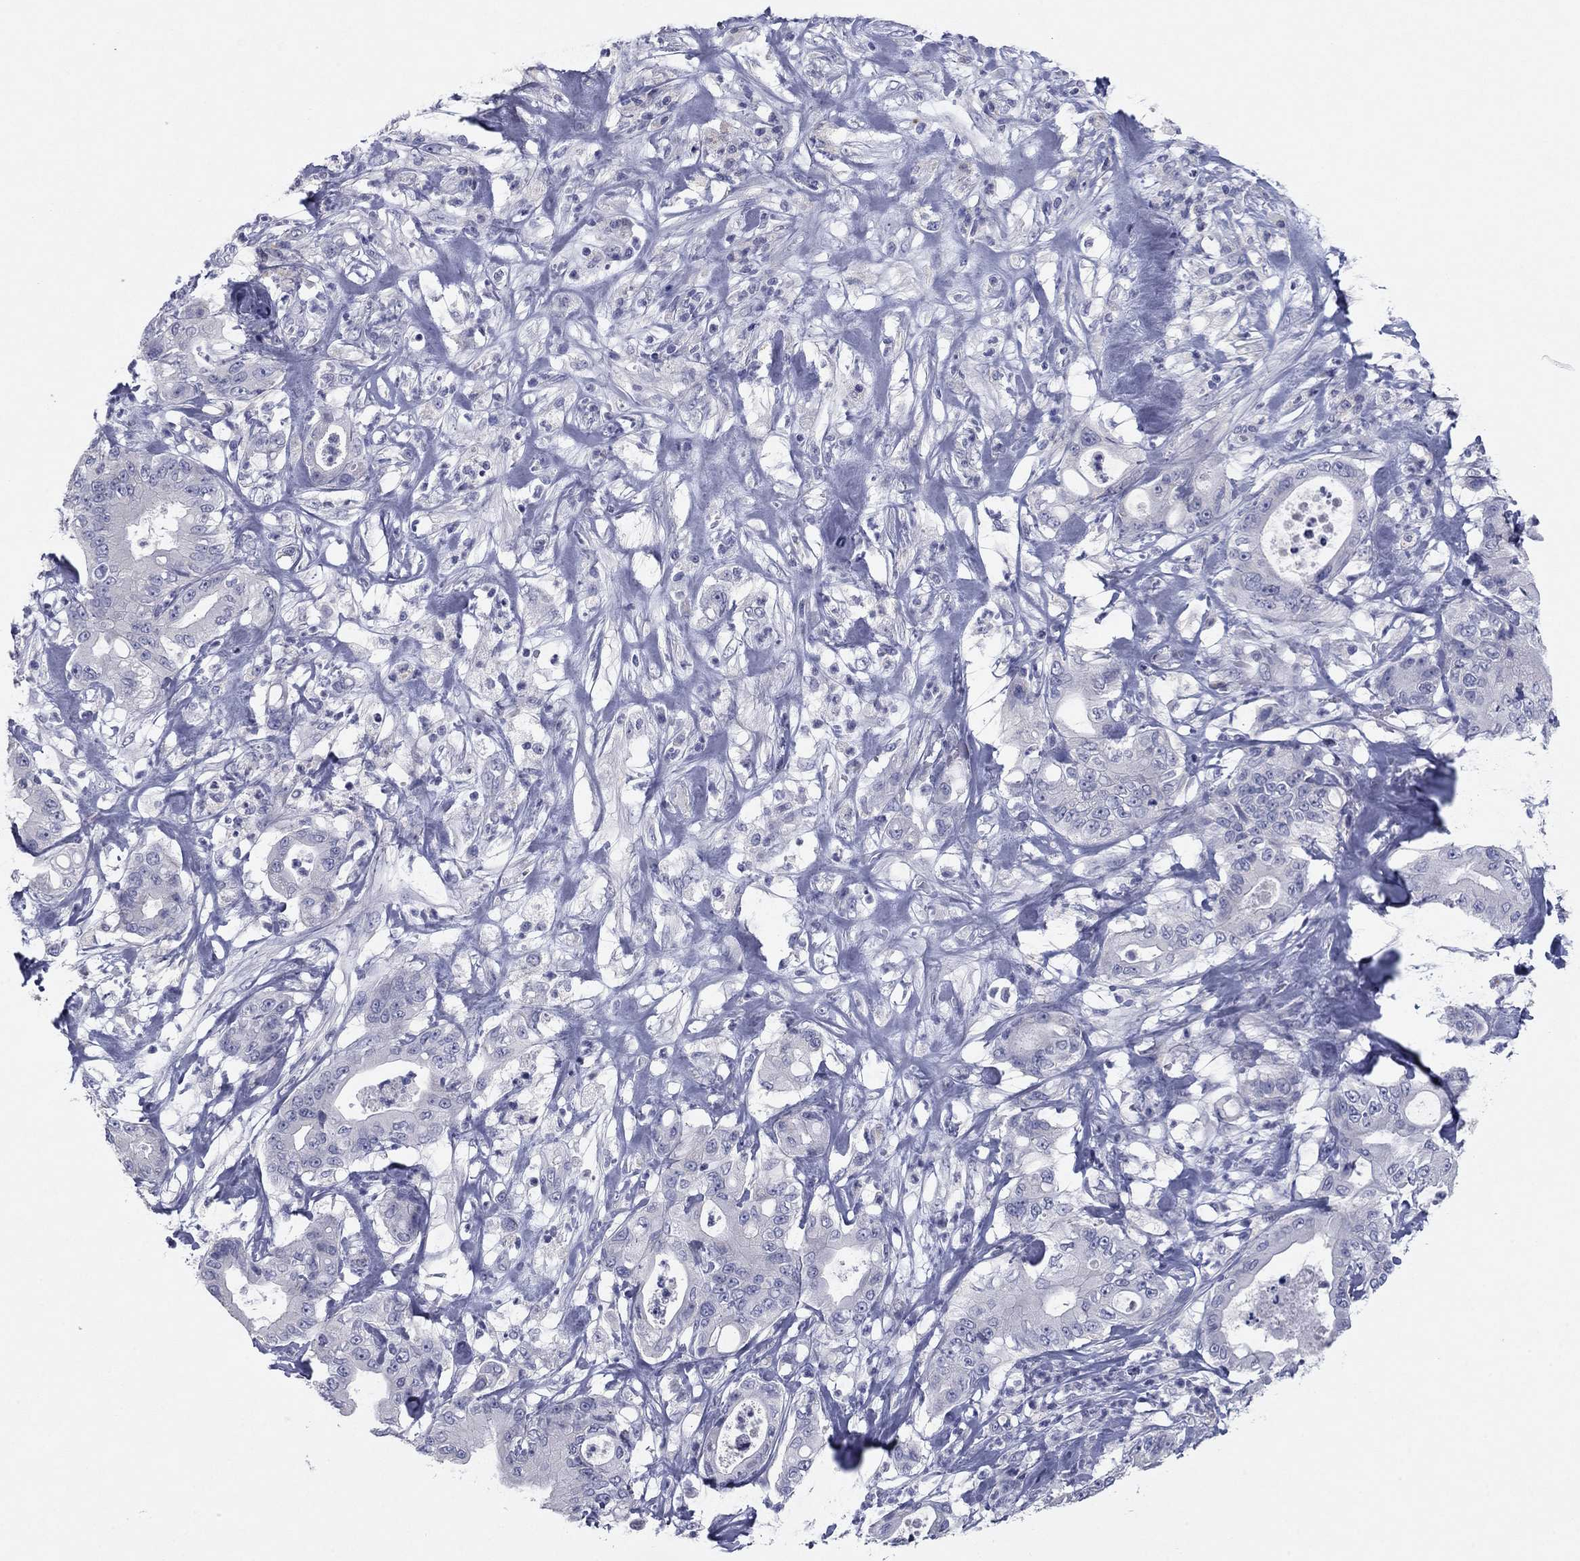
{"staining": {"intensity": "negative", "quantity": "none", "location": "none"}, "tissue": "pancreatic cancer", "cell_type": "Tumor cells", "image_type": "cancer", "snomed": [{"axis": "morphology", "description": "Adenocarcinoma, NOS"}, {"axis": "topography", "description": "Pancreas"}], "caption": "An immunohistochemistry (IHC) image of pancreatic cancer is shown. There is no staining in tumor cells of pancreatic cancer.", "gene": "CNTNAP4", "patient": {"sex": "male", "age": 71}}